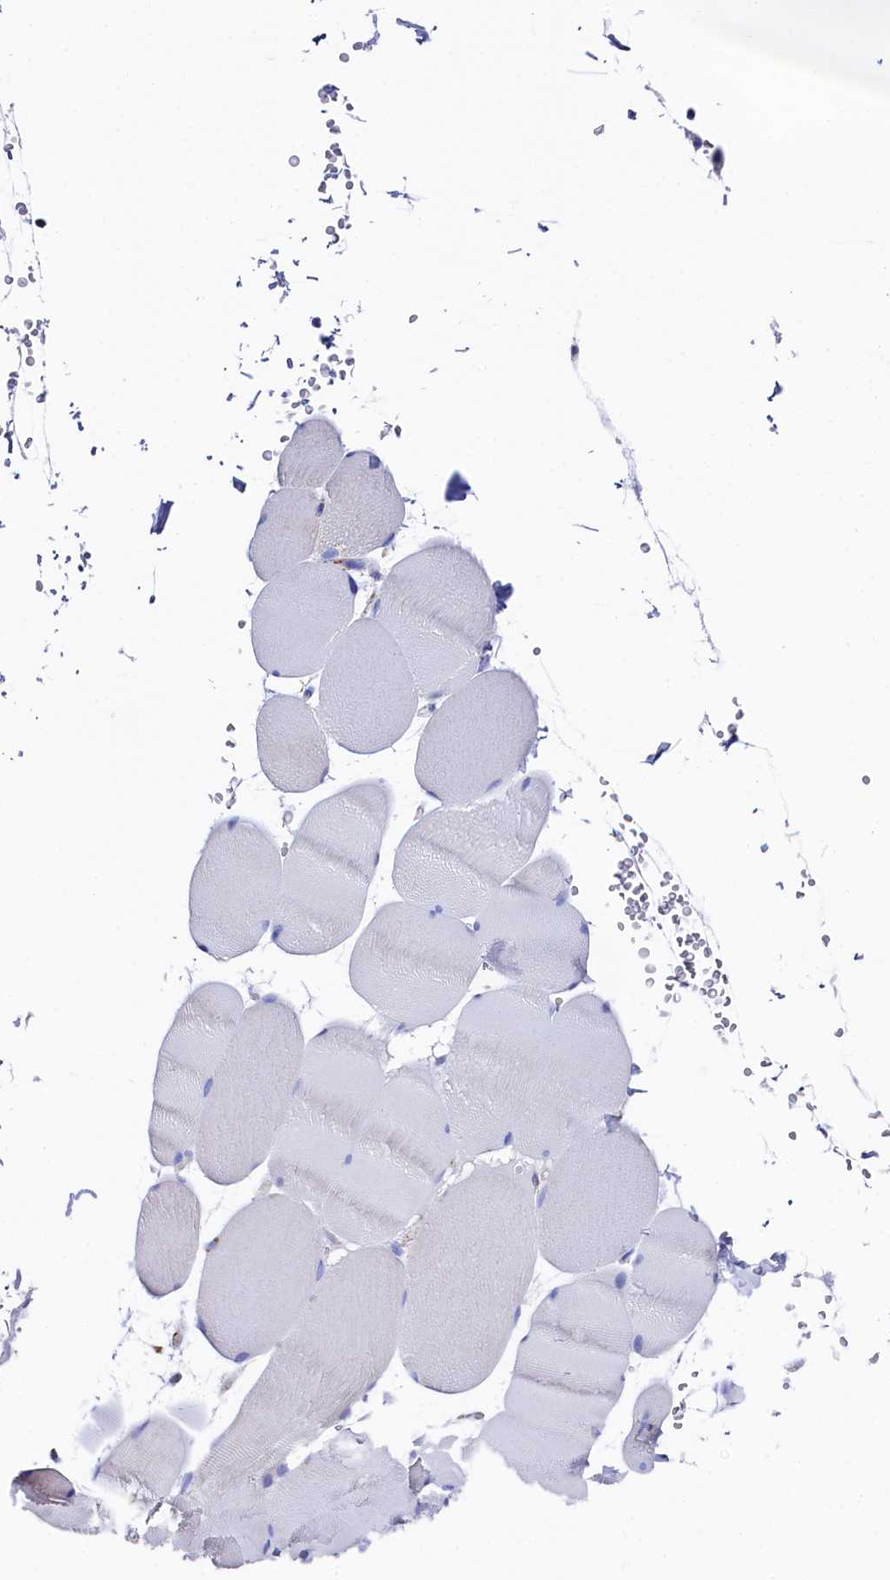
{"staining": {"intensity": "weak", "quantity": "25%-75%", "location": "cytoplasmic/membranous"}, "tissue": "skeletal muscle", "cell_type": "Myocytes", "image_type": "normal", "snomed": [{"axis": "morphology", "description": "Normal tissue, NOS"}, {"axis": "topography", "description": "Skeletal muscle"}, {"axis": "topography", "description": "Head-Neck"}], "caption": "IHC (DAB) staining of unremarkable human skeletal muscle reveals weak cytoplasmic/membranous protein expression in approximately 25%-75% of myocytes.", "gene": "MMAB", "patient": {"sex": "male", "age": 66}}